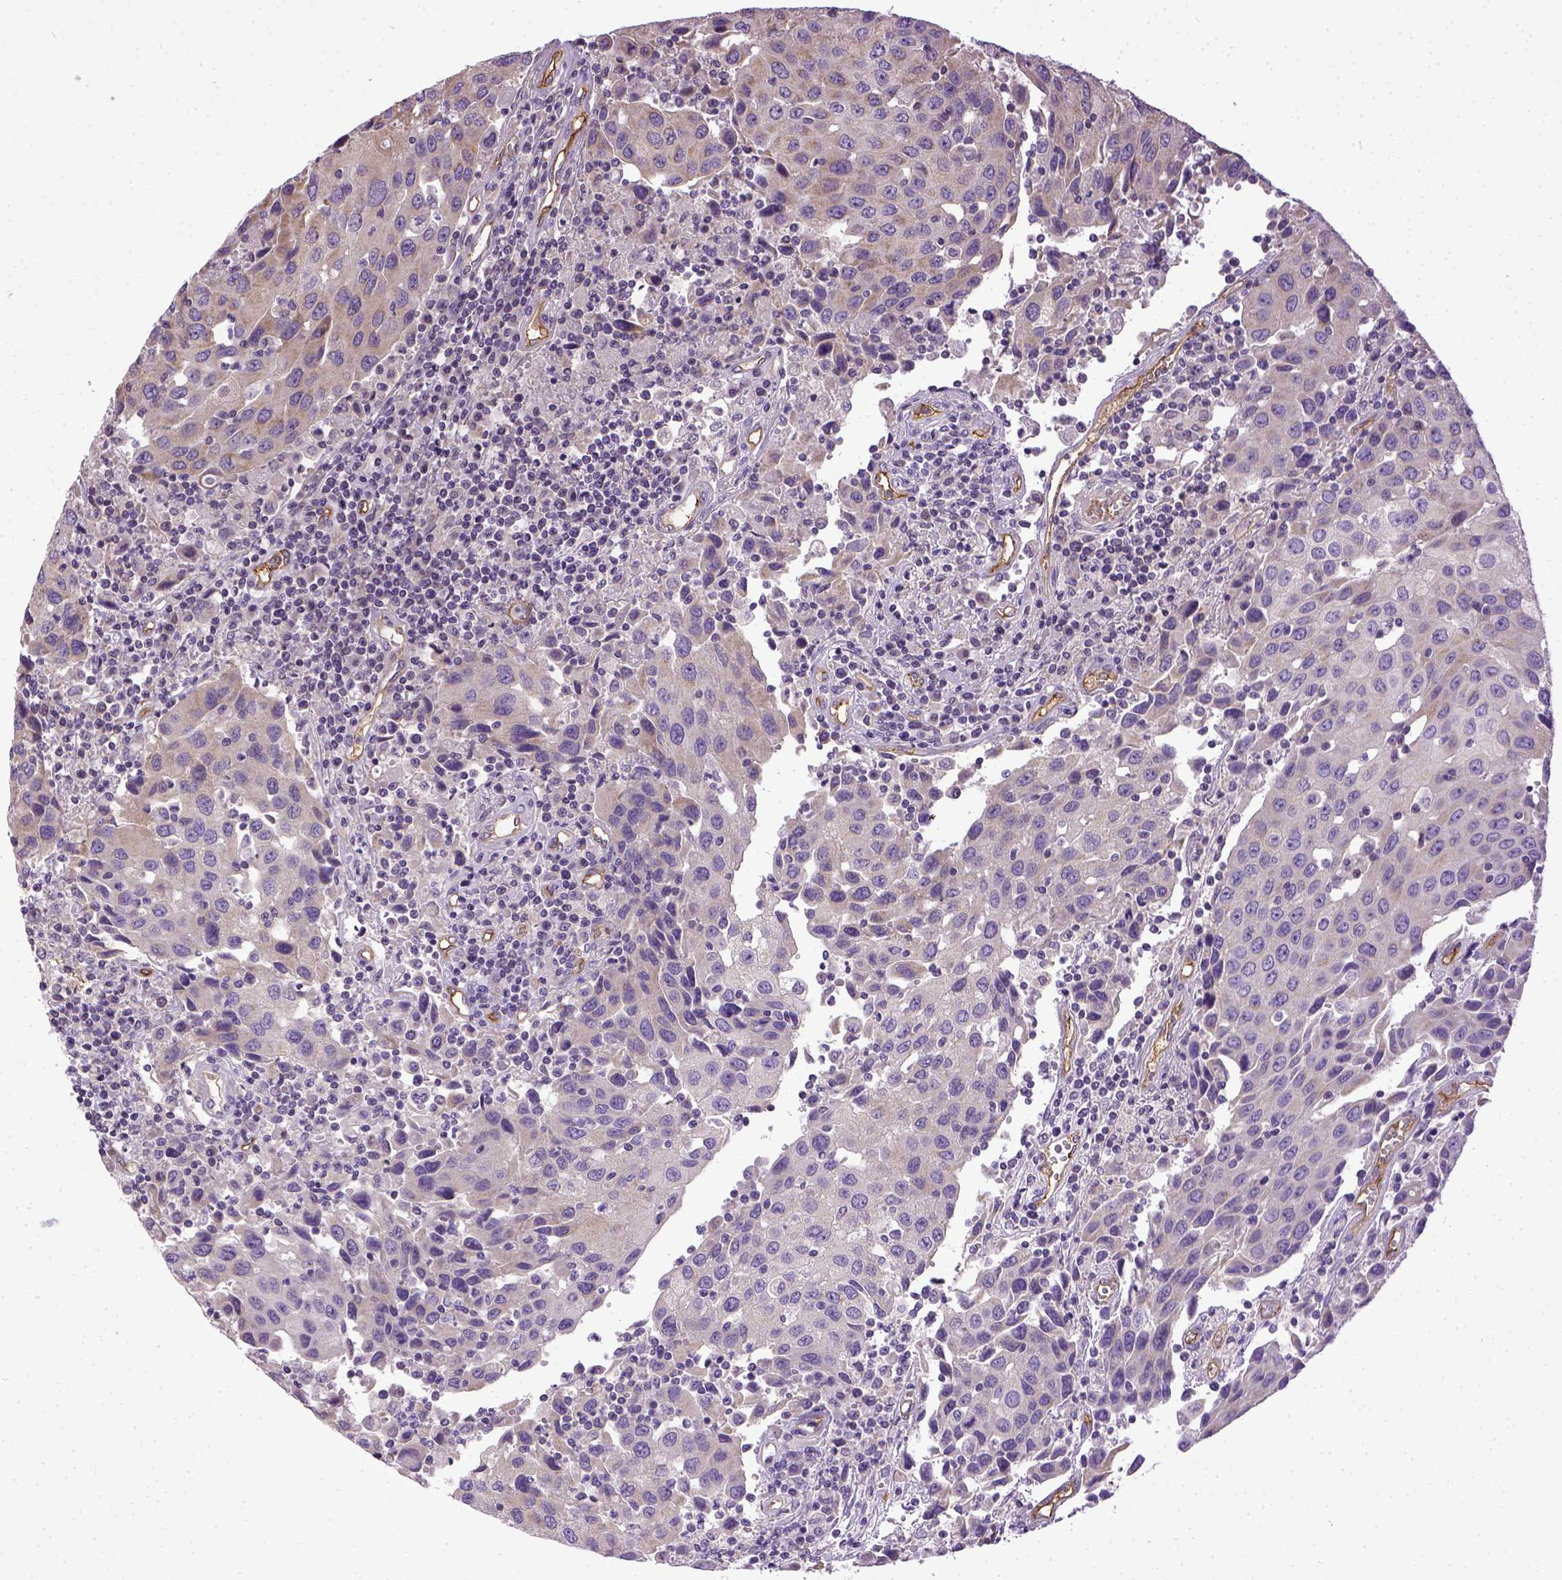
{"staining": {"intensity": "negative", "quantity": "none", "location": "none"}, "tissue": "urothelial cancer", "cell_type": "Tumor cells", "image_type": "cancer", "snomed": [{"axis": "morphology", "description": "Urothelial carcinoma, High grade"}, {"axis": "topography", "description": "Urinary bladder"}], "caption": "IHC image of human high-grade urothelial carcinoma stained for a protein (brown), which shows no staining in tumor cells.", "gene": "ENG", "patient": {"sex": "female", "age": 85}}